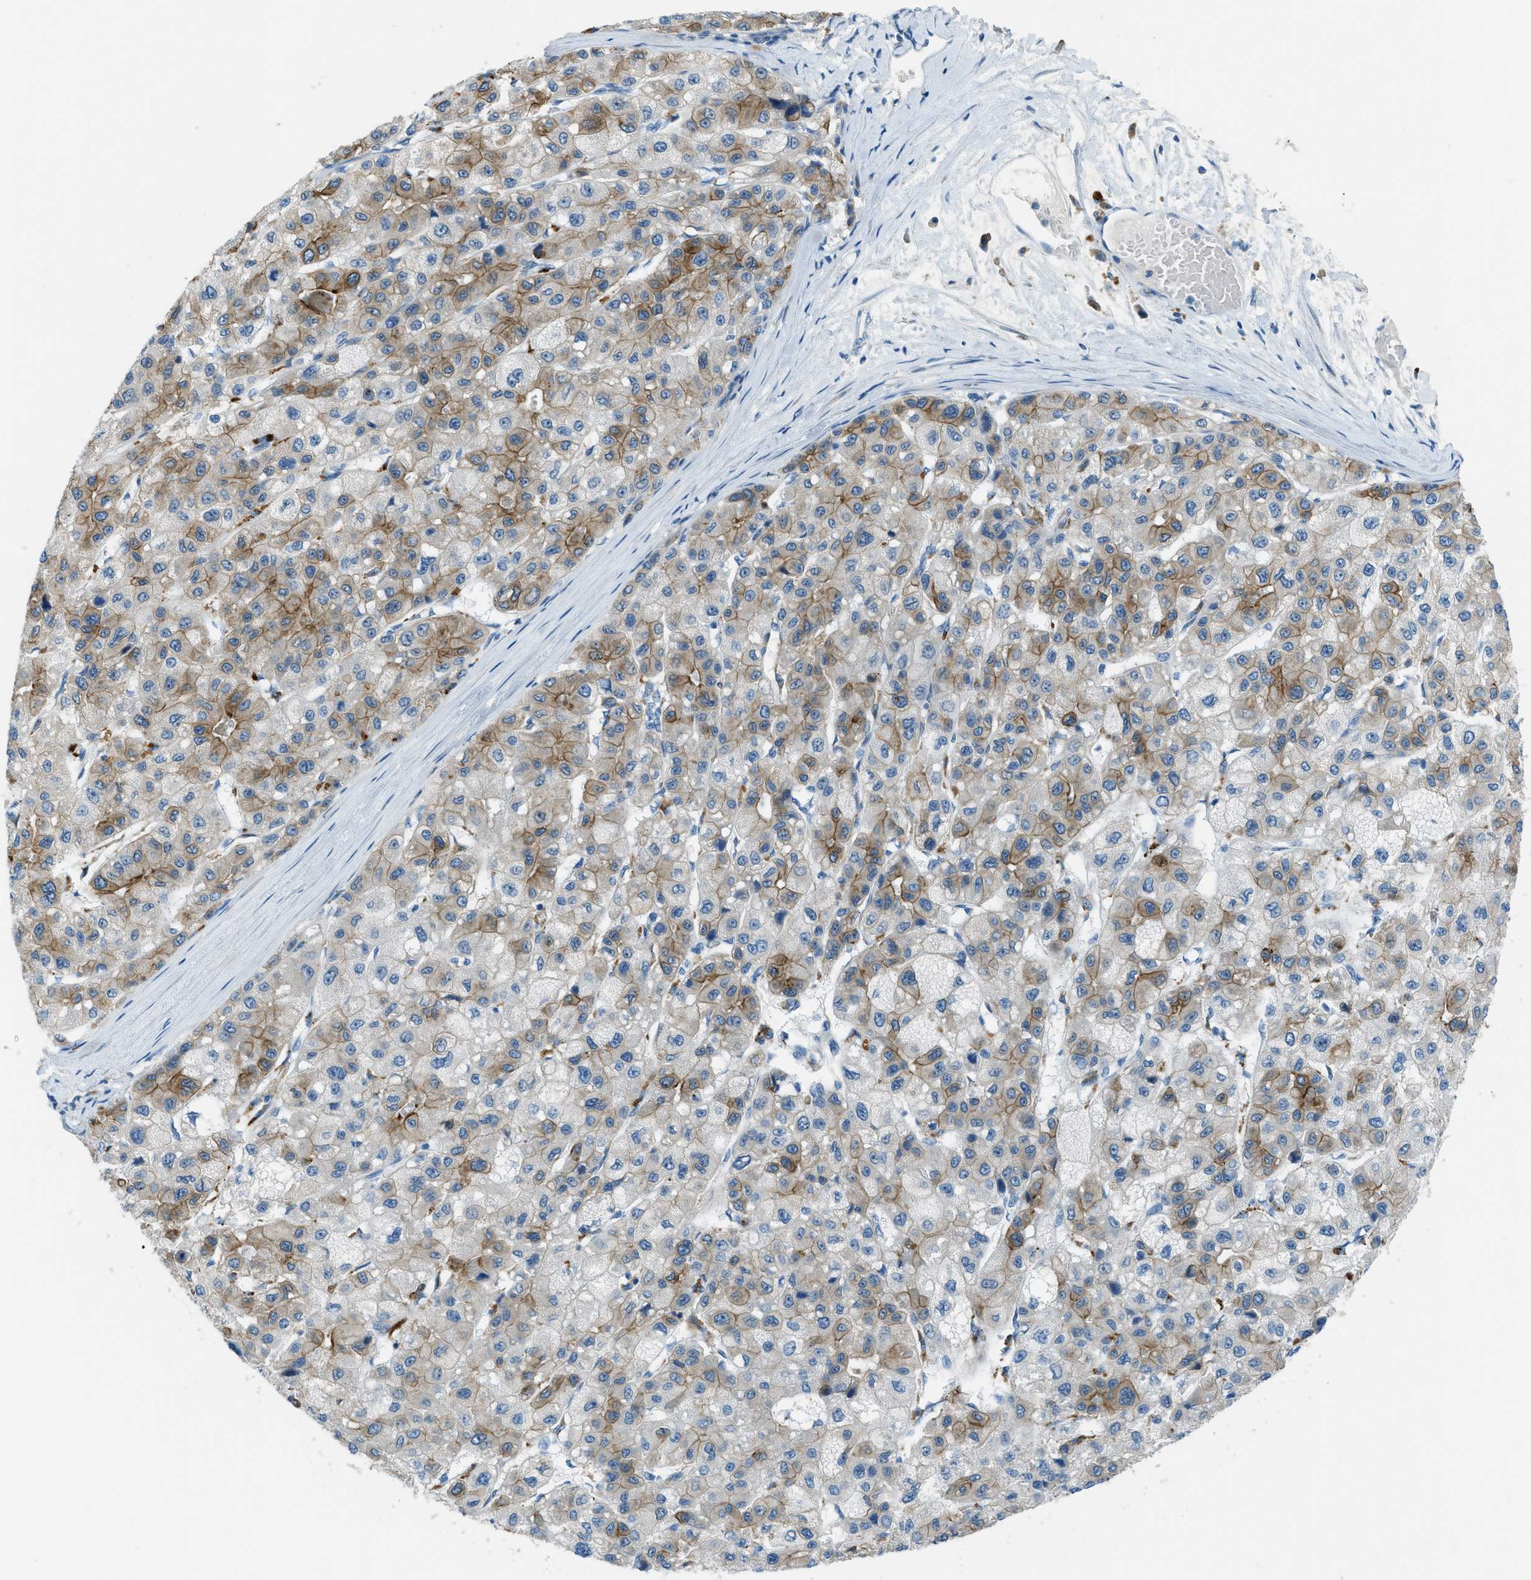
{"staining": {"intensity": "moderate", "quantity": "25%-75%", "location": "cytoplasmic/membranous"}, "tissue": "liver cancer", "cell_type": "Tumor cells", "image_type": "cancer", "snomed": [{"axis": "morphology", "description": "Carcinoma, Hepatocellular, NOS"}, {"axis": "topography", "description": "Liver"}], "caption": "Moderate cytoplasmic/membranous positivity is appreciated in approximately 25%-75% of tumor cells in liver cancer (hepatocellular carcinoma).", "gene": "KLHL8", "patient": {"sex": "male", "age": 80}}